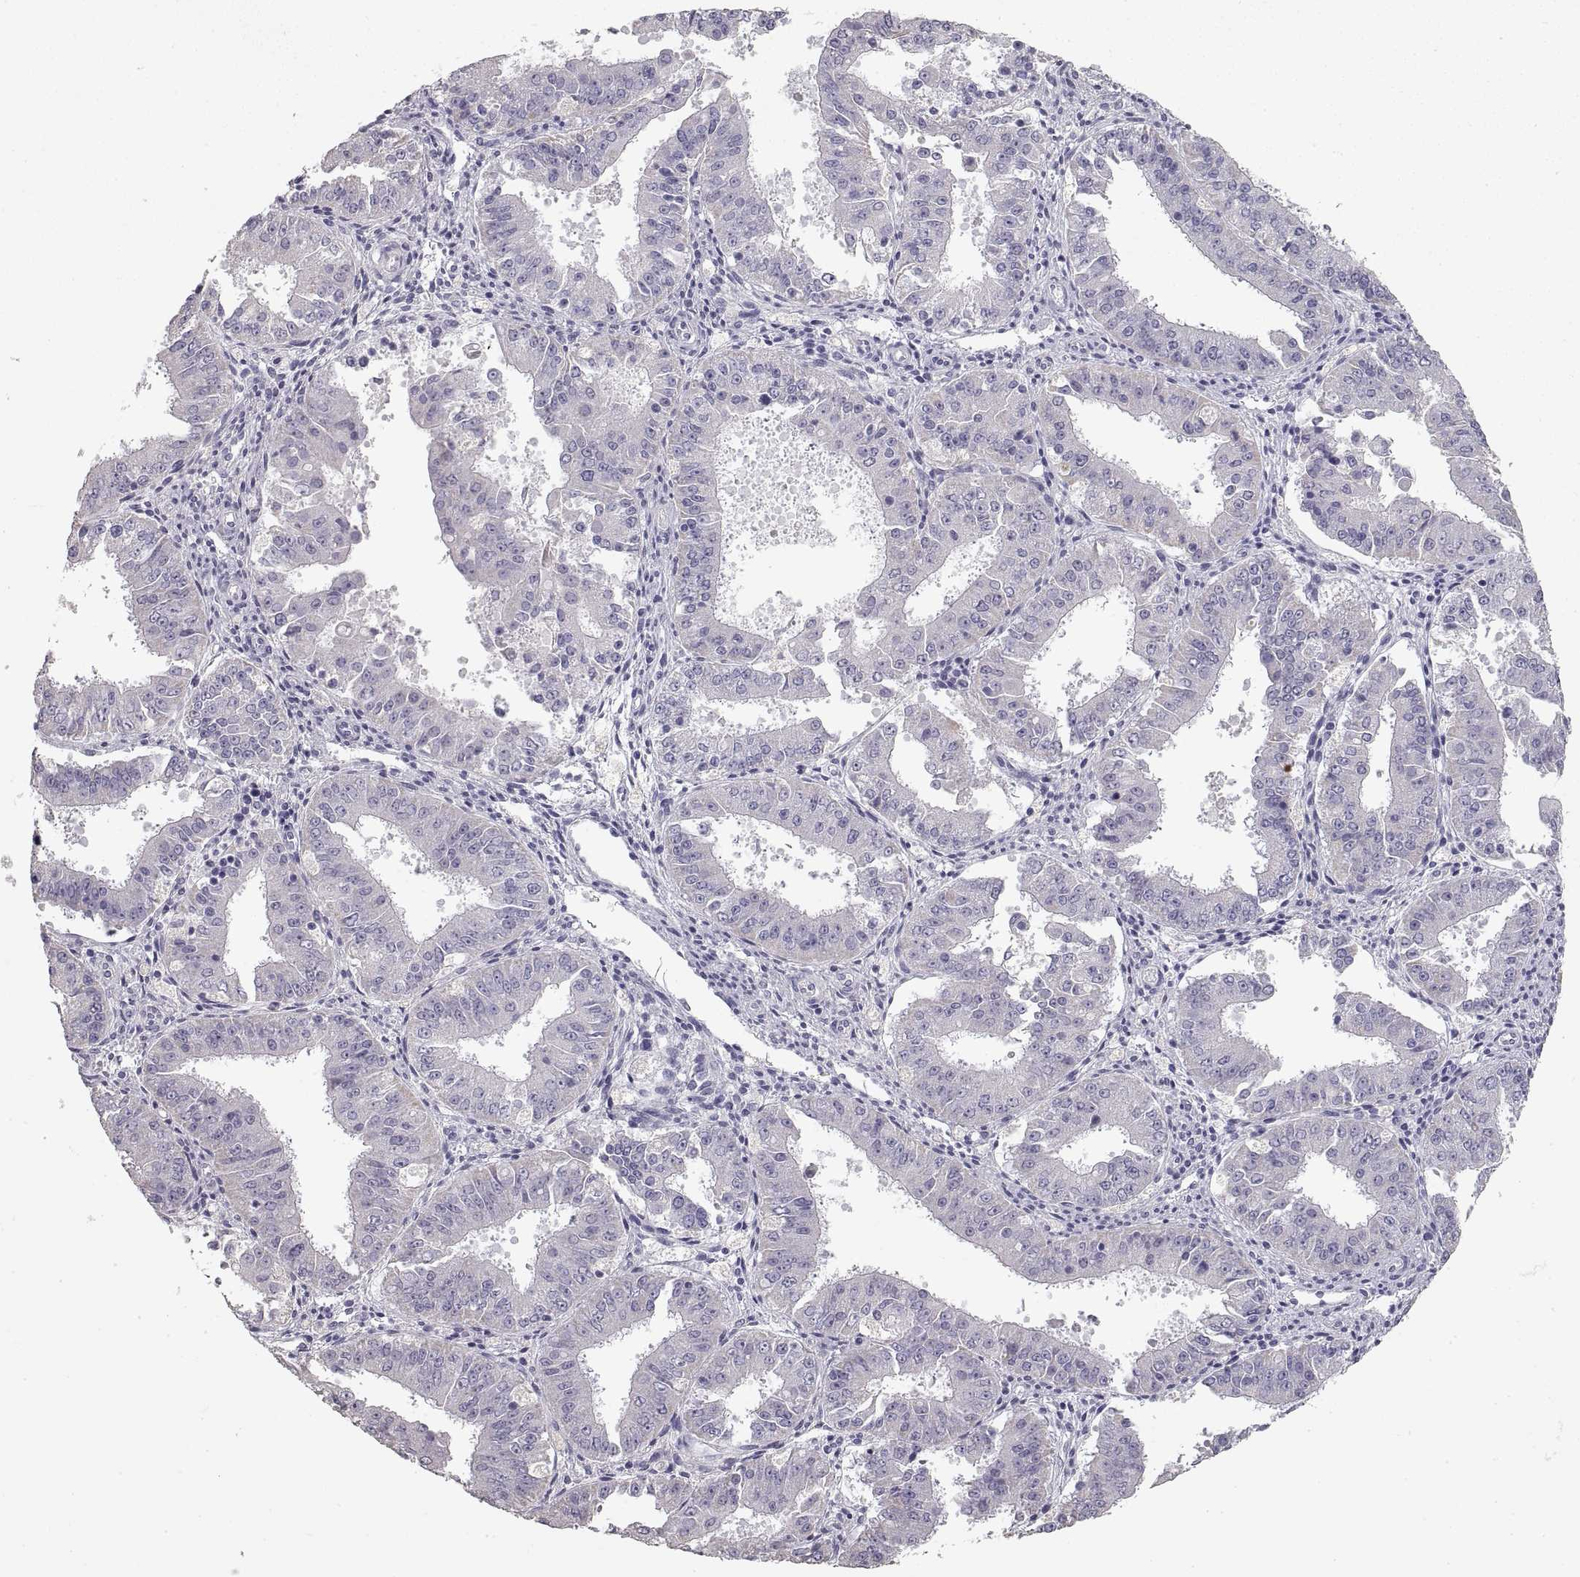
{"staining": {"intensity": "negative", "quantity": "none", "location": "none"}, "tissue": "ovarian cancer", "cell_type": "Tumor cells", "image_type": "cancer", "snomed": [{"axis": "morphology", "description": "Carcinoma, endometroid"}, {"axis": "topography", "description": "Ovary"}], "caption": "An immunohistochemistry photomicrograph of ovarian cancer is shown. There is no staining in tumor cells of ovarian cancer.", "gene": "ZP3", "patient": {"sex": "female", "age": 42}}